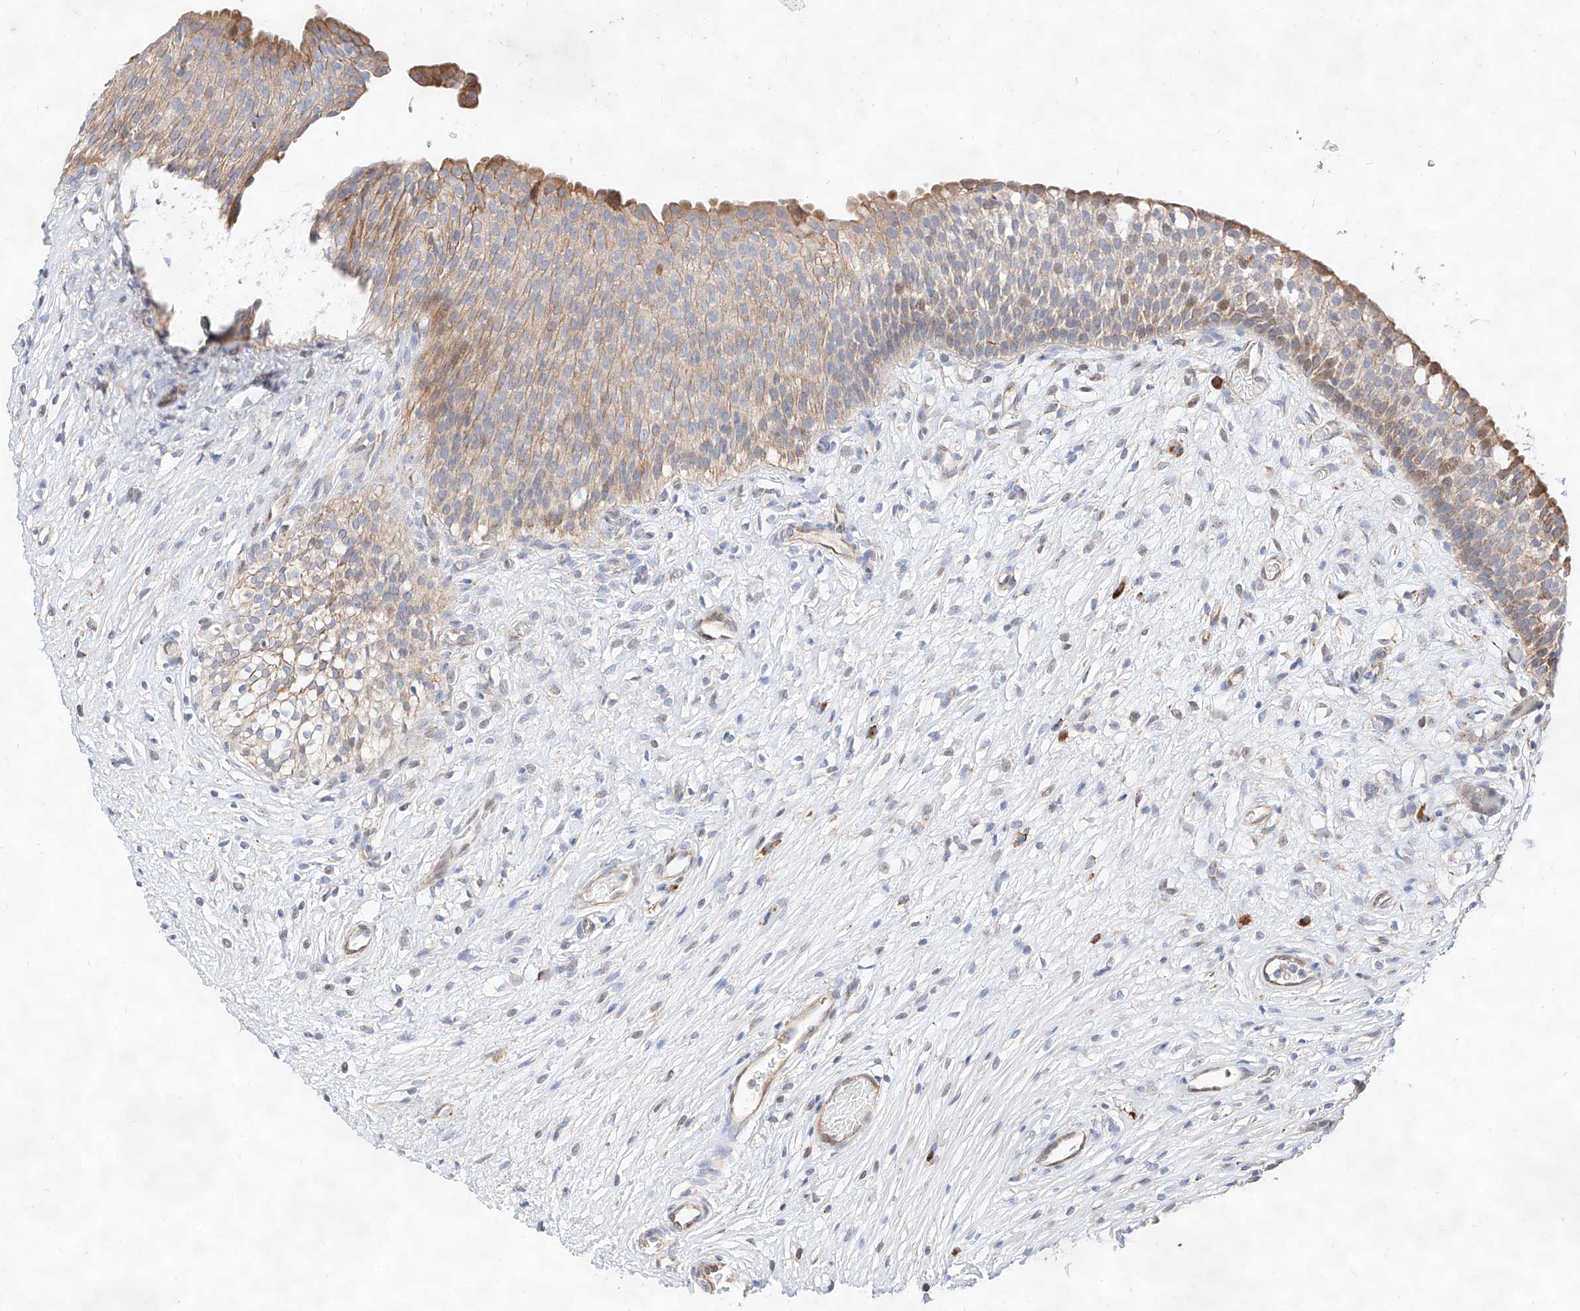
{"staining": {"intensity": "moderate", "quantity": "<25%", "location": "cytoplasmic/membranous"}, "tissue": "urinary bladder", "cell_type": "Urothelial cells", "image_type": "normal", "snomed": [{"axis": "morphology", "description": "Normal tissue, NOS"}, {"axis": "topography", "description": "Urinary bladder"}], "caption": "Protein staining exhibits moderate cytoplasmic/membranous expression in about <25% of urothelial cells in unremarkable urinary bladder. Using DAB (brown) and hematoxylin (blue) stains, captured at high magnification using brightfield microscopy.", "gene": "ATP9B", "patient": {"sex": "male", "age": 1}}